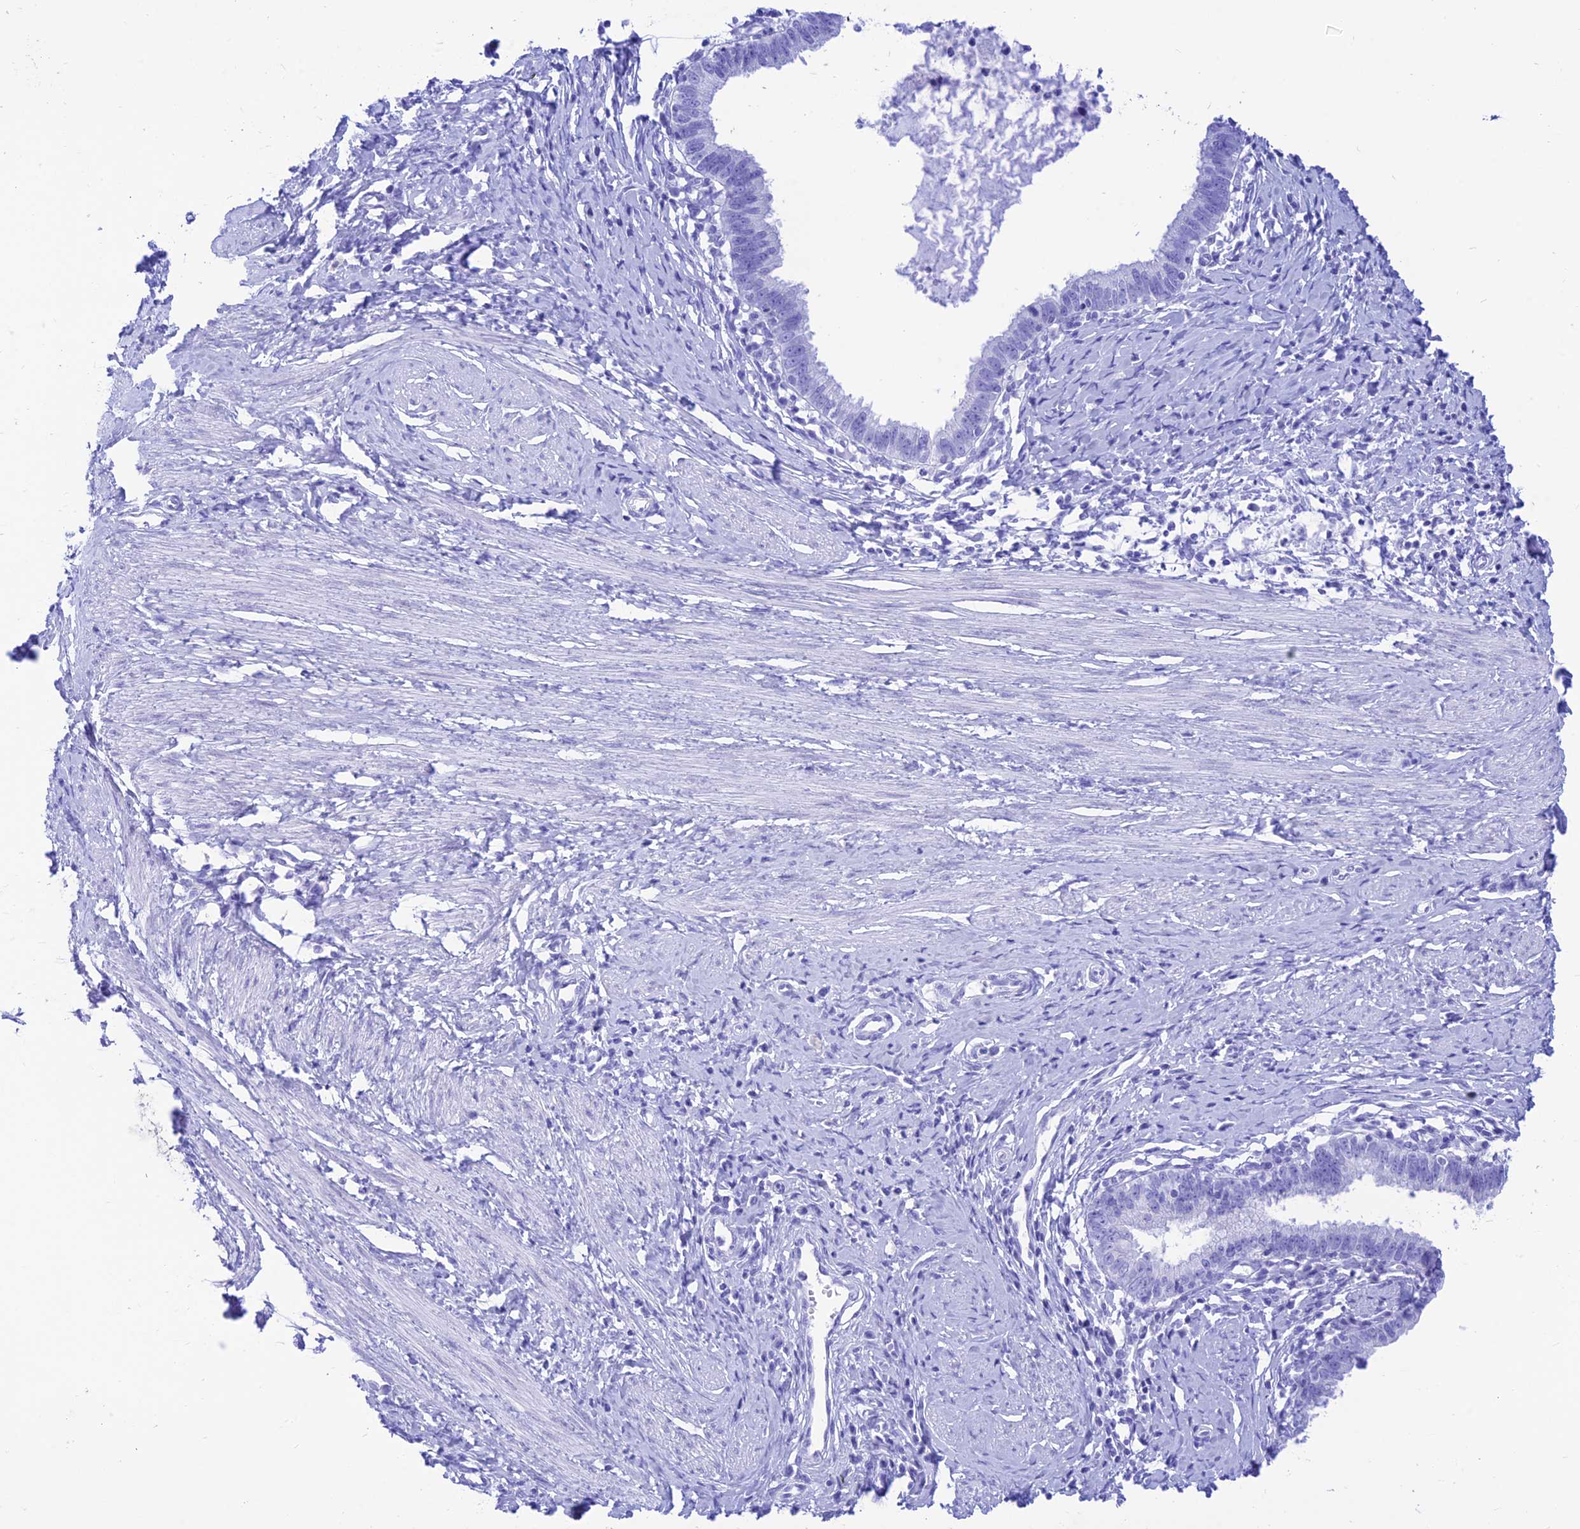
{"staining": {"intensity": "negative", "quantity": "none", "location": "none"}, "tissue": "cervical cancer", "cell_type": "Tumor cells", "image_type": "cancer", "snomed": [{"axis": "morphology", "description": "Adenocarcinoma, NOS"}, {"axis": "topography", "description": "Cervix"}], "caption": "The photomicrograph reveals no staining of tumor cells in cervical adenocarcinoma.", "gene": "PRNP", "patient": {"sex": "female", "age": 36}}